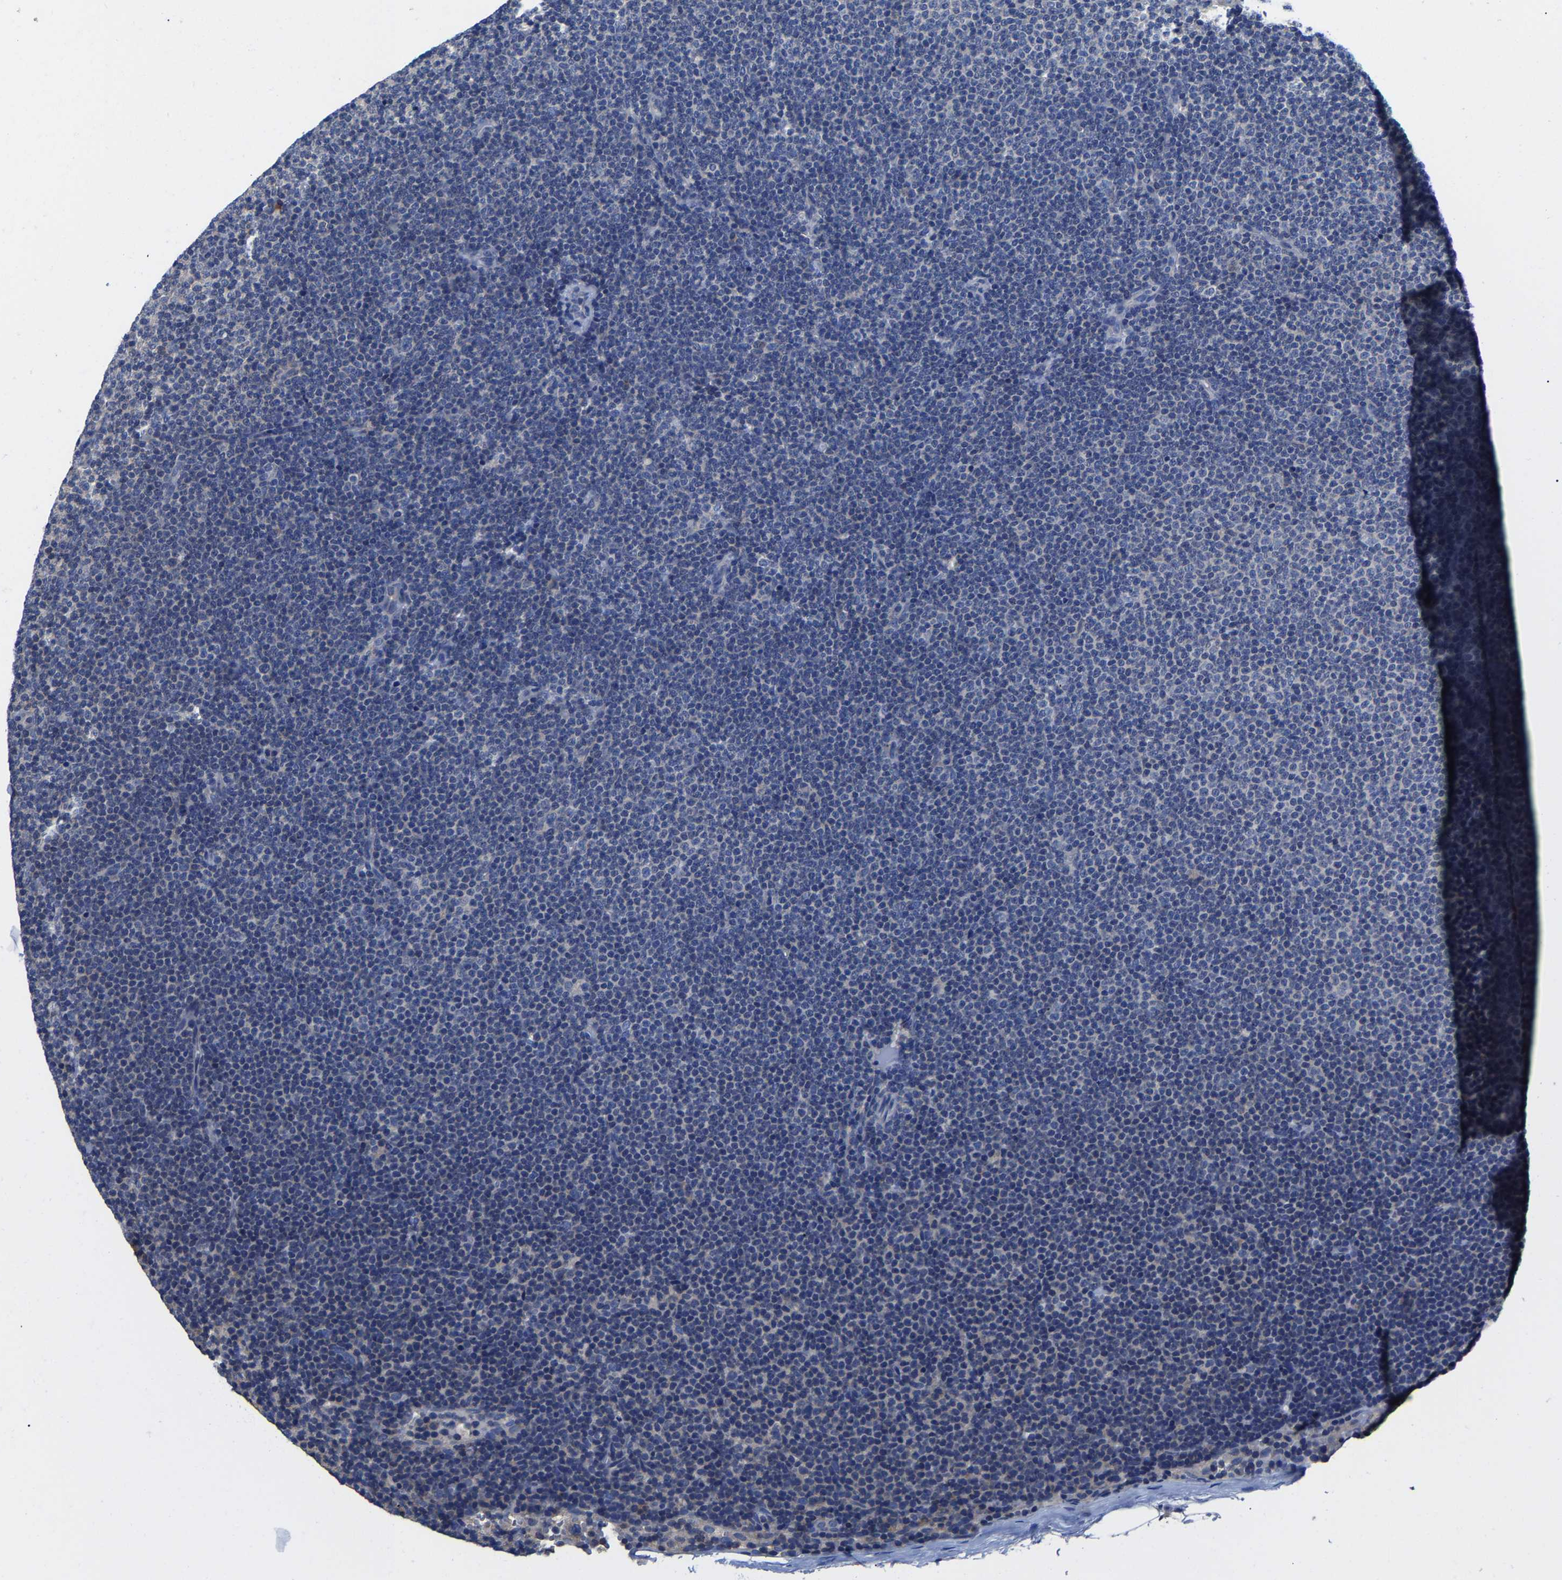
{"staining": {"intensity": "negative", "quantity": "none", "location": "none"}, "tissue": "lymphoma", "cell_type": "Tumor cells", "image_type": "cancer", "snomed": [{"axis": "morphology", "description": "Malignant lymphoma, non-Hodgkin's type, Low grade"}, {"axis": "topography", "description": "Lymph node"}], "caption": "Lymphoma was stained to show a protein in brown. There is no significant expression in tumor cells.", "gene": "SRPK2", "patient": {"sex": "female", "age": 53}}